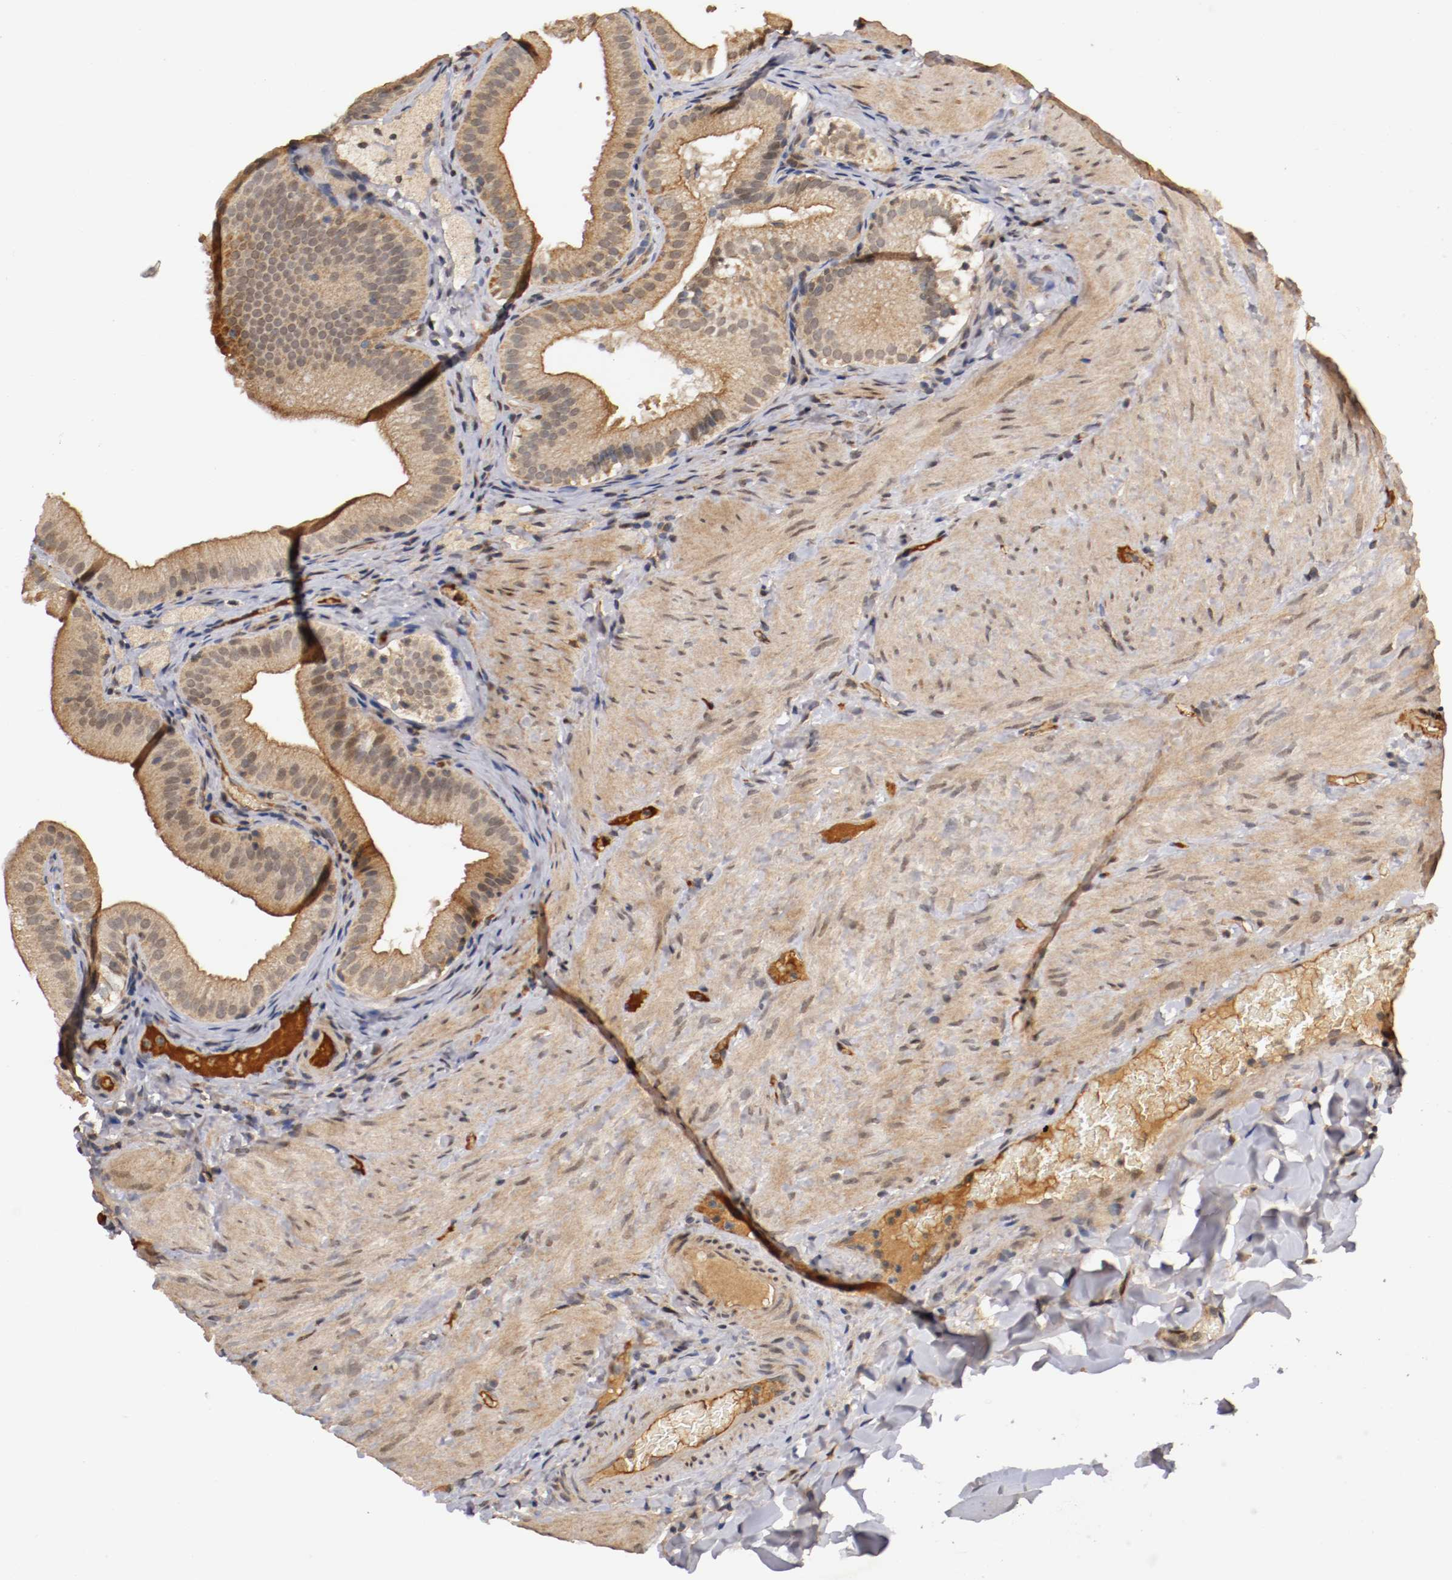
{"staining": {"intensity": "moderate", "quantity": "25%-75%", "location": "cytoplasmic/membranous,nuclear"}, "tissue": "gallbladder", "cell_type": "Glandular cells", "image_type": "normal", "snomed": [{"axis": "morphology", "description": "Normal tissue, NOS"}, {"axis": "topography", "description": "Gallbladder"}], "caption": "A micrograph of gallbladder stained for a protein displays moderate cytoplasmic/membranous,nuclear brown staining in glandular cells.", "gene": "TNFRSF1B", "patient": {"sex": "female", "age": 24}}